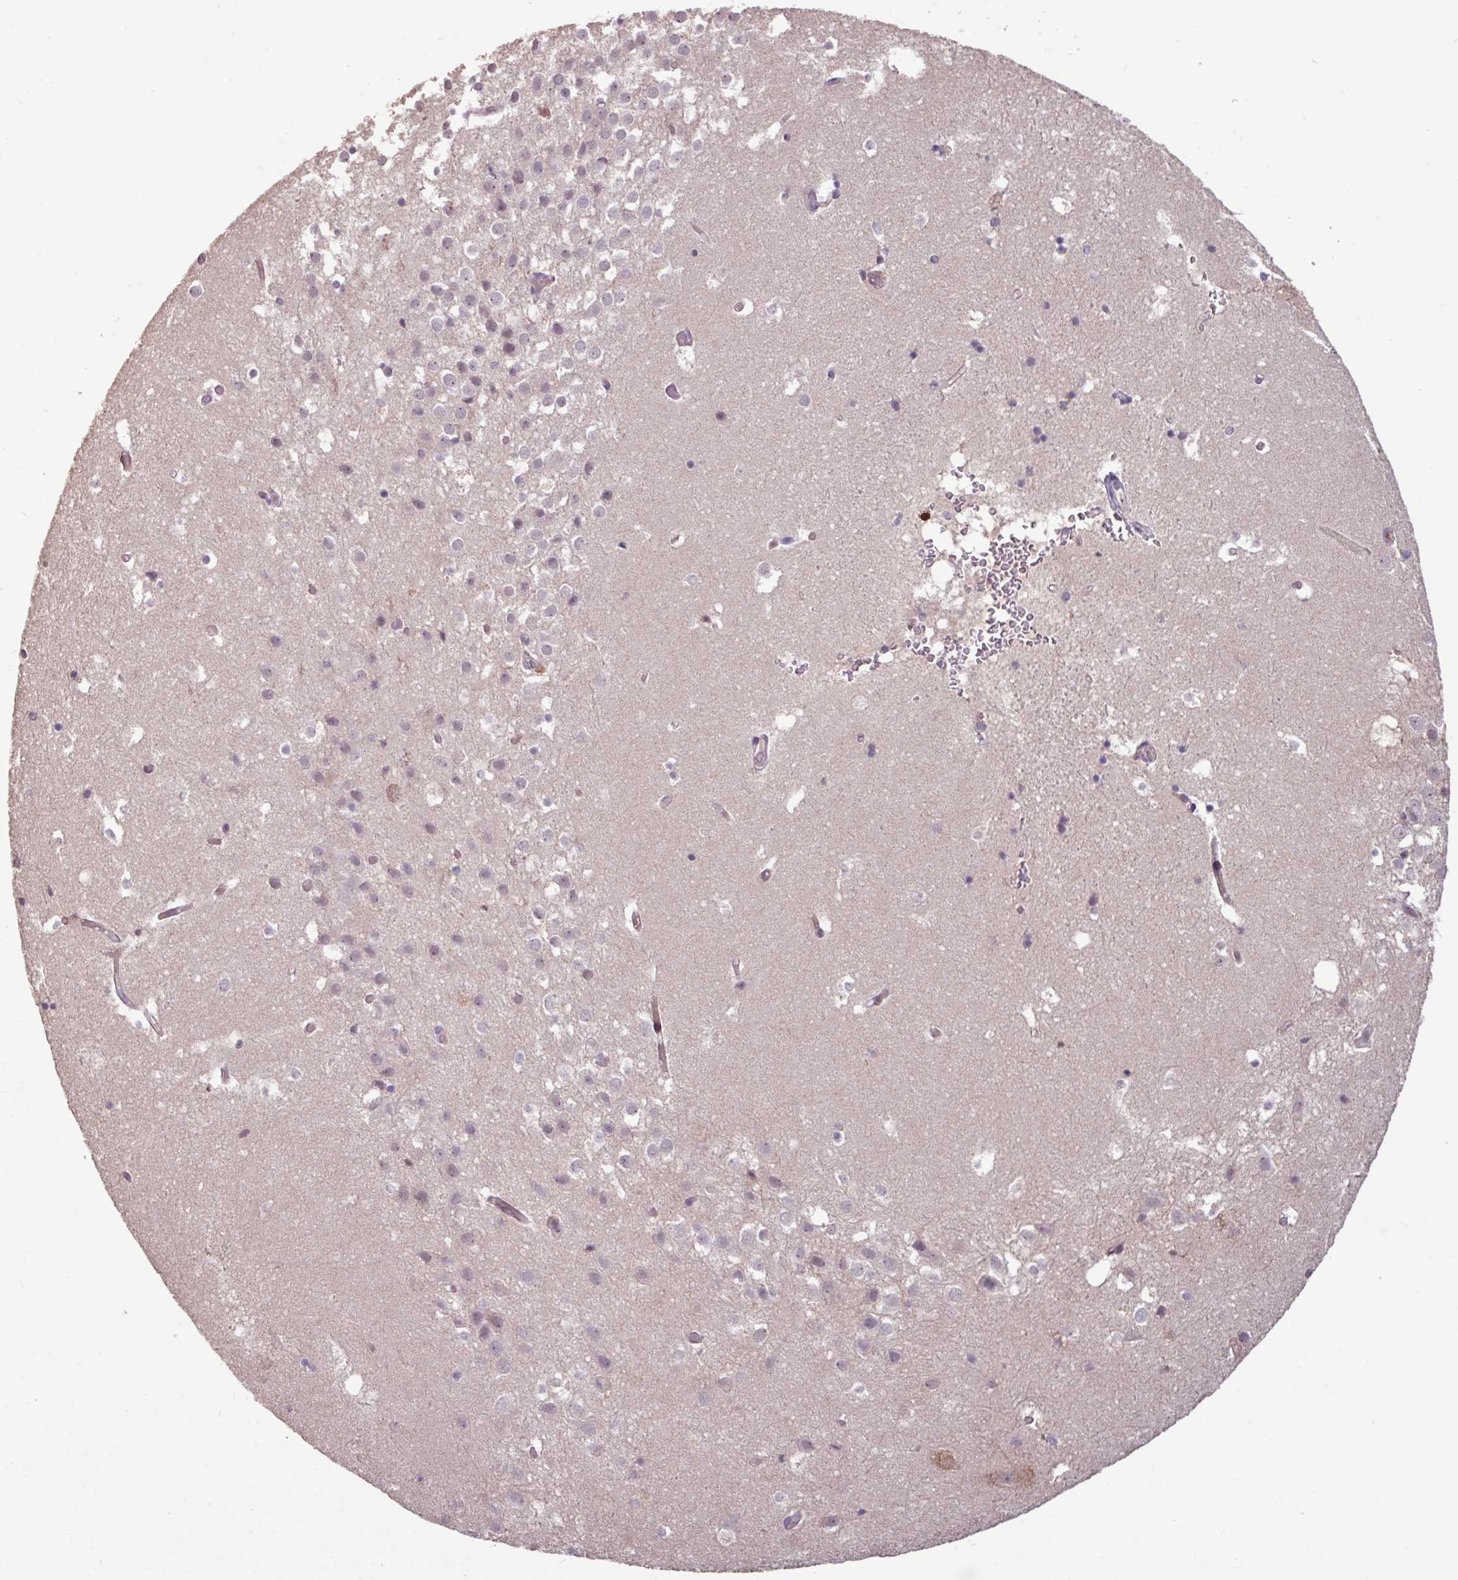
{"staining": {"intensity": "negative", "quantity": "none", "location": "none"}, "tissue": "hippocampus", "cell_type": "Glial cells", "image_type": "normal", "snomed": [{"axis": "morphology", "description": "Normal tissue, NOS"}, {"axis": "topography", "description": "Hippocampus"}], "caption": "The micrograph shows no staining of glial cells in benign hippocampus. (DAB (3,3'-diaminobenzidine) immunohistochemistry, high magnification).", "gene": "SEC61G", "patient": {"sex": "female", "age": 52}}